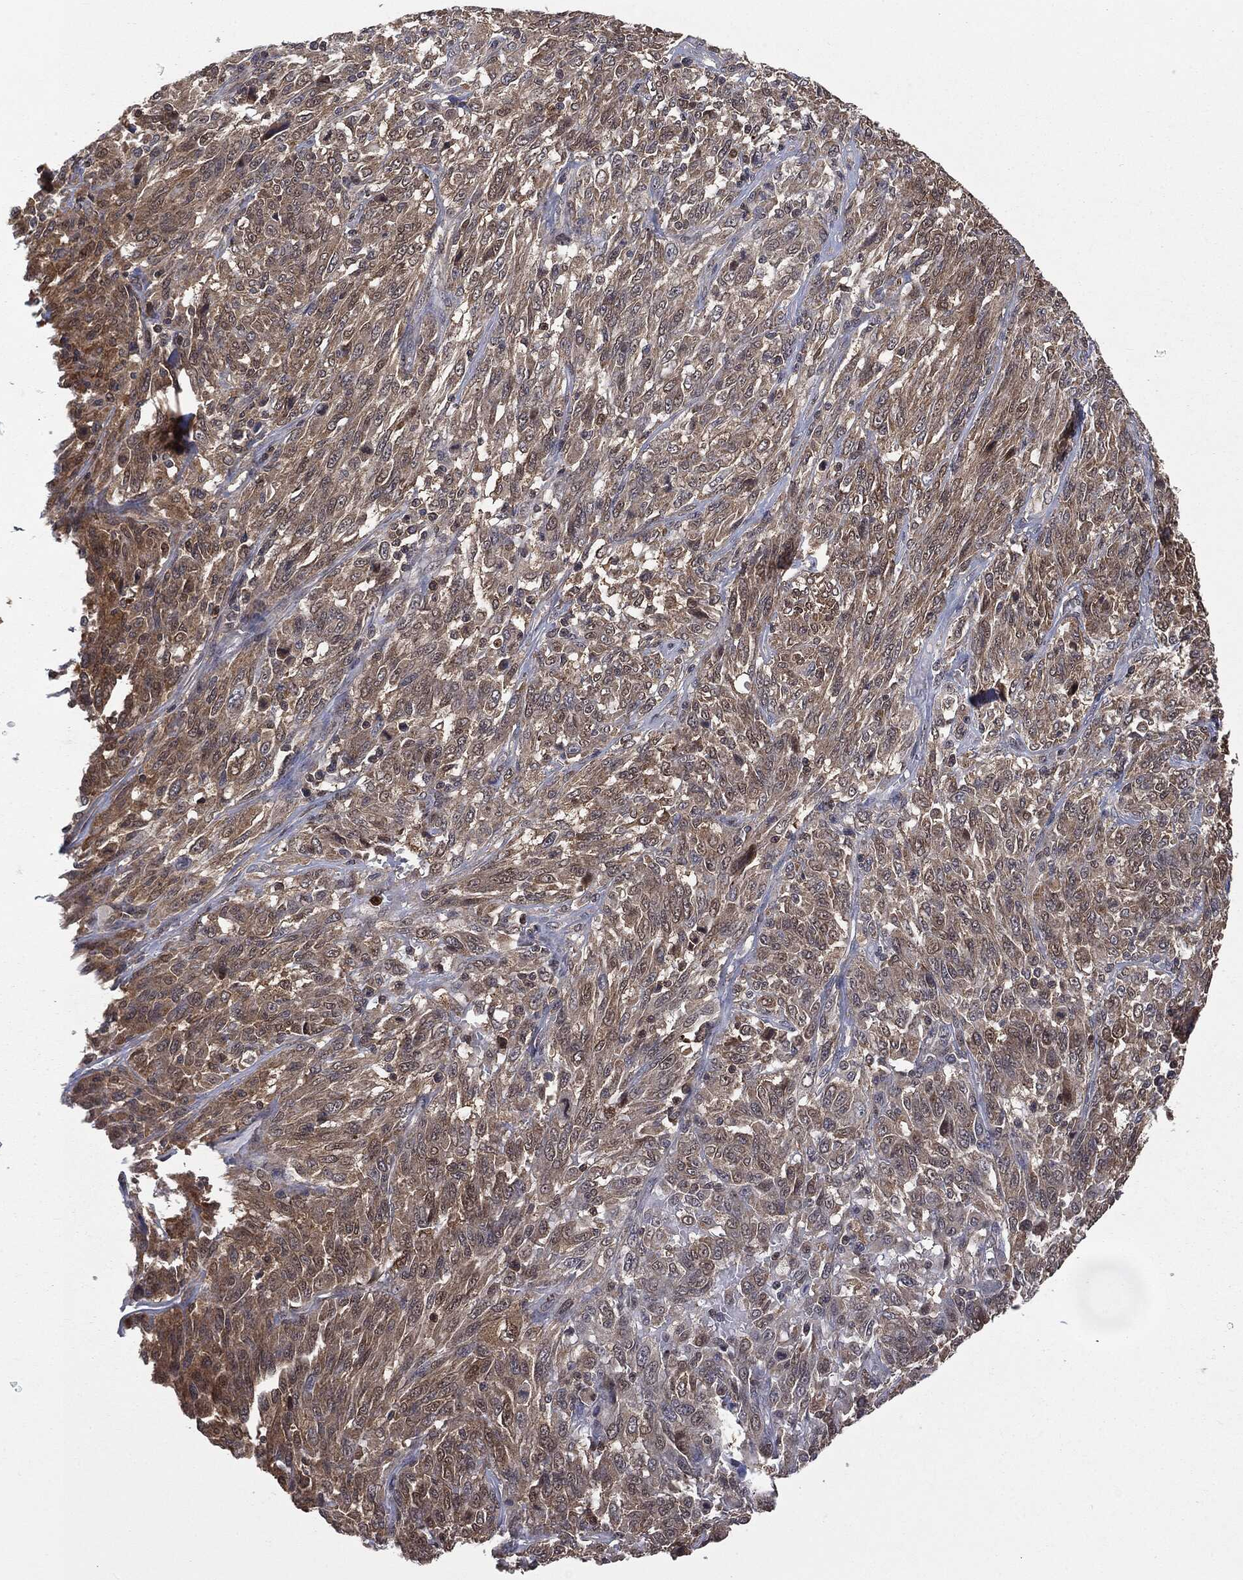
{"staining": {"intensity": "weak", "quantity": "<25%", "location": "cytoplasmic/membranous"}, "tissue": "melanoma", "cell_type": "Tumor cells", "image_type": "cancer", "snomed": [{"axis": "morphology", "description": "Malignant melanoma, NOS"}, {"axis": "topography", "description": "Skin"}], "caption": "Melanoma was stained to show a protein in brown. There is no significant staining in tumor cells.", "gene": "GPI", "patient": {"sex": "female", "age": 91}}